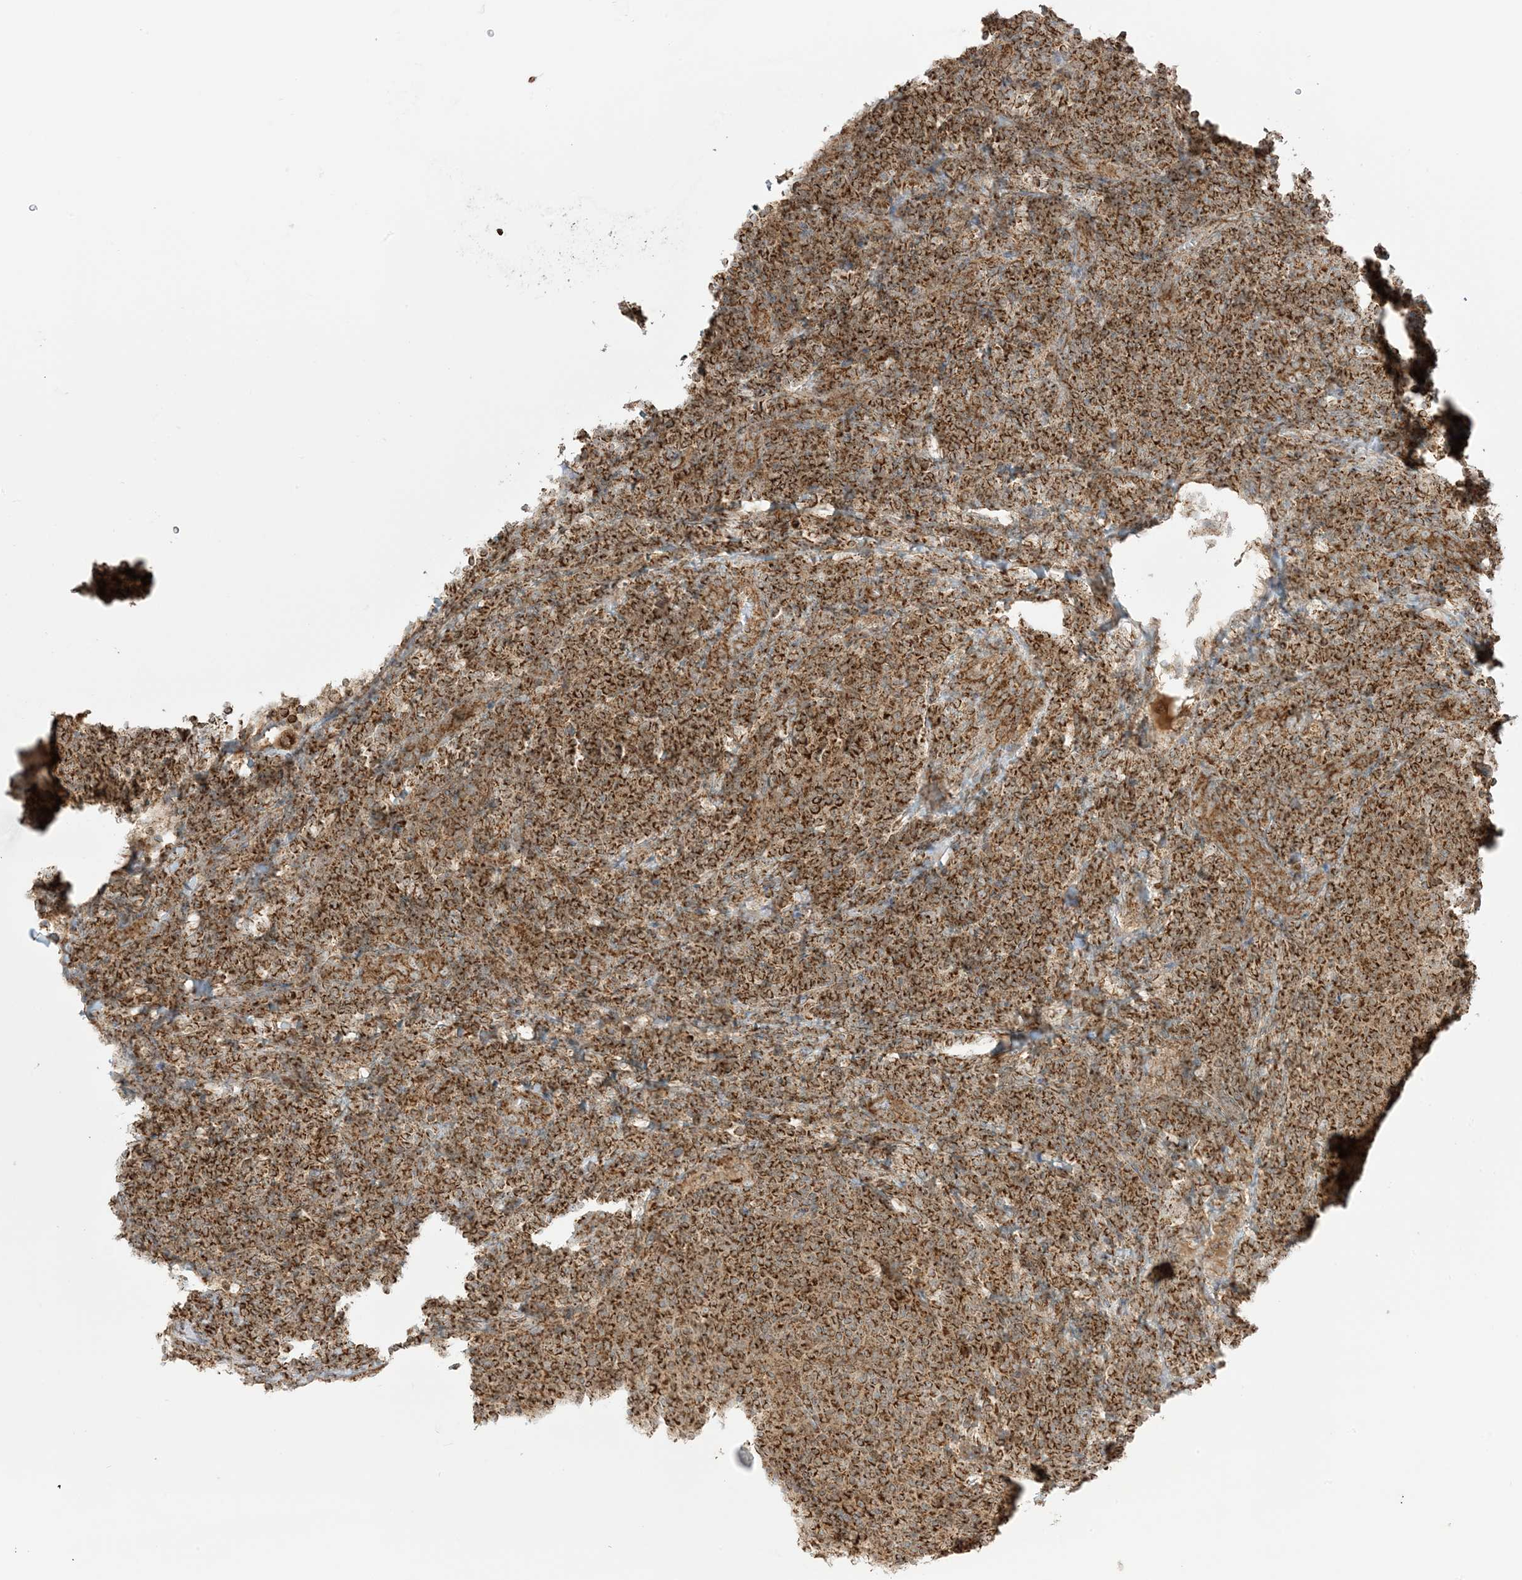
{"staining": {"intensity": "strong", "quantity": ">75%", "location": "cytoplasmic/membranous"}, "tissue": "lymphoma", "cell_type": "Tumor cells", "image_type": "cancer", "snomed": [{"axis": "morphology", "description": "Malignant lymphoma, non-Hodgkin's type, Low grade"}, {"axis": "topography", "description": "Lymph node"}], "caption": "This is an image of immunohistochemistry staining of low-grade malignant lymphoma, non-Hodgkin's type, which shows strong positivity in the cytoplasmic/membranous of tumor cells.", "gene": "N4BP3", "patient": {"sex": "male", "age": 66}}